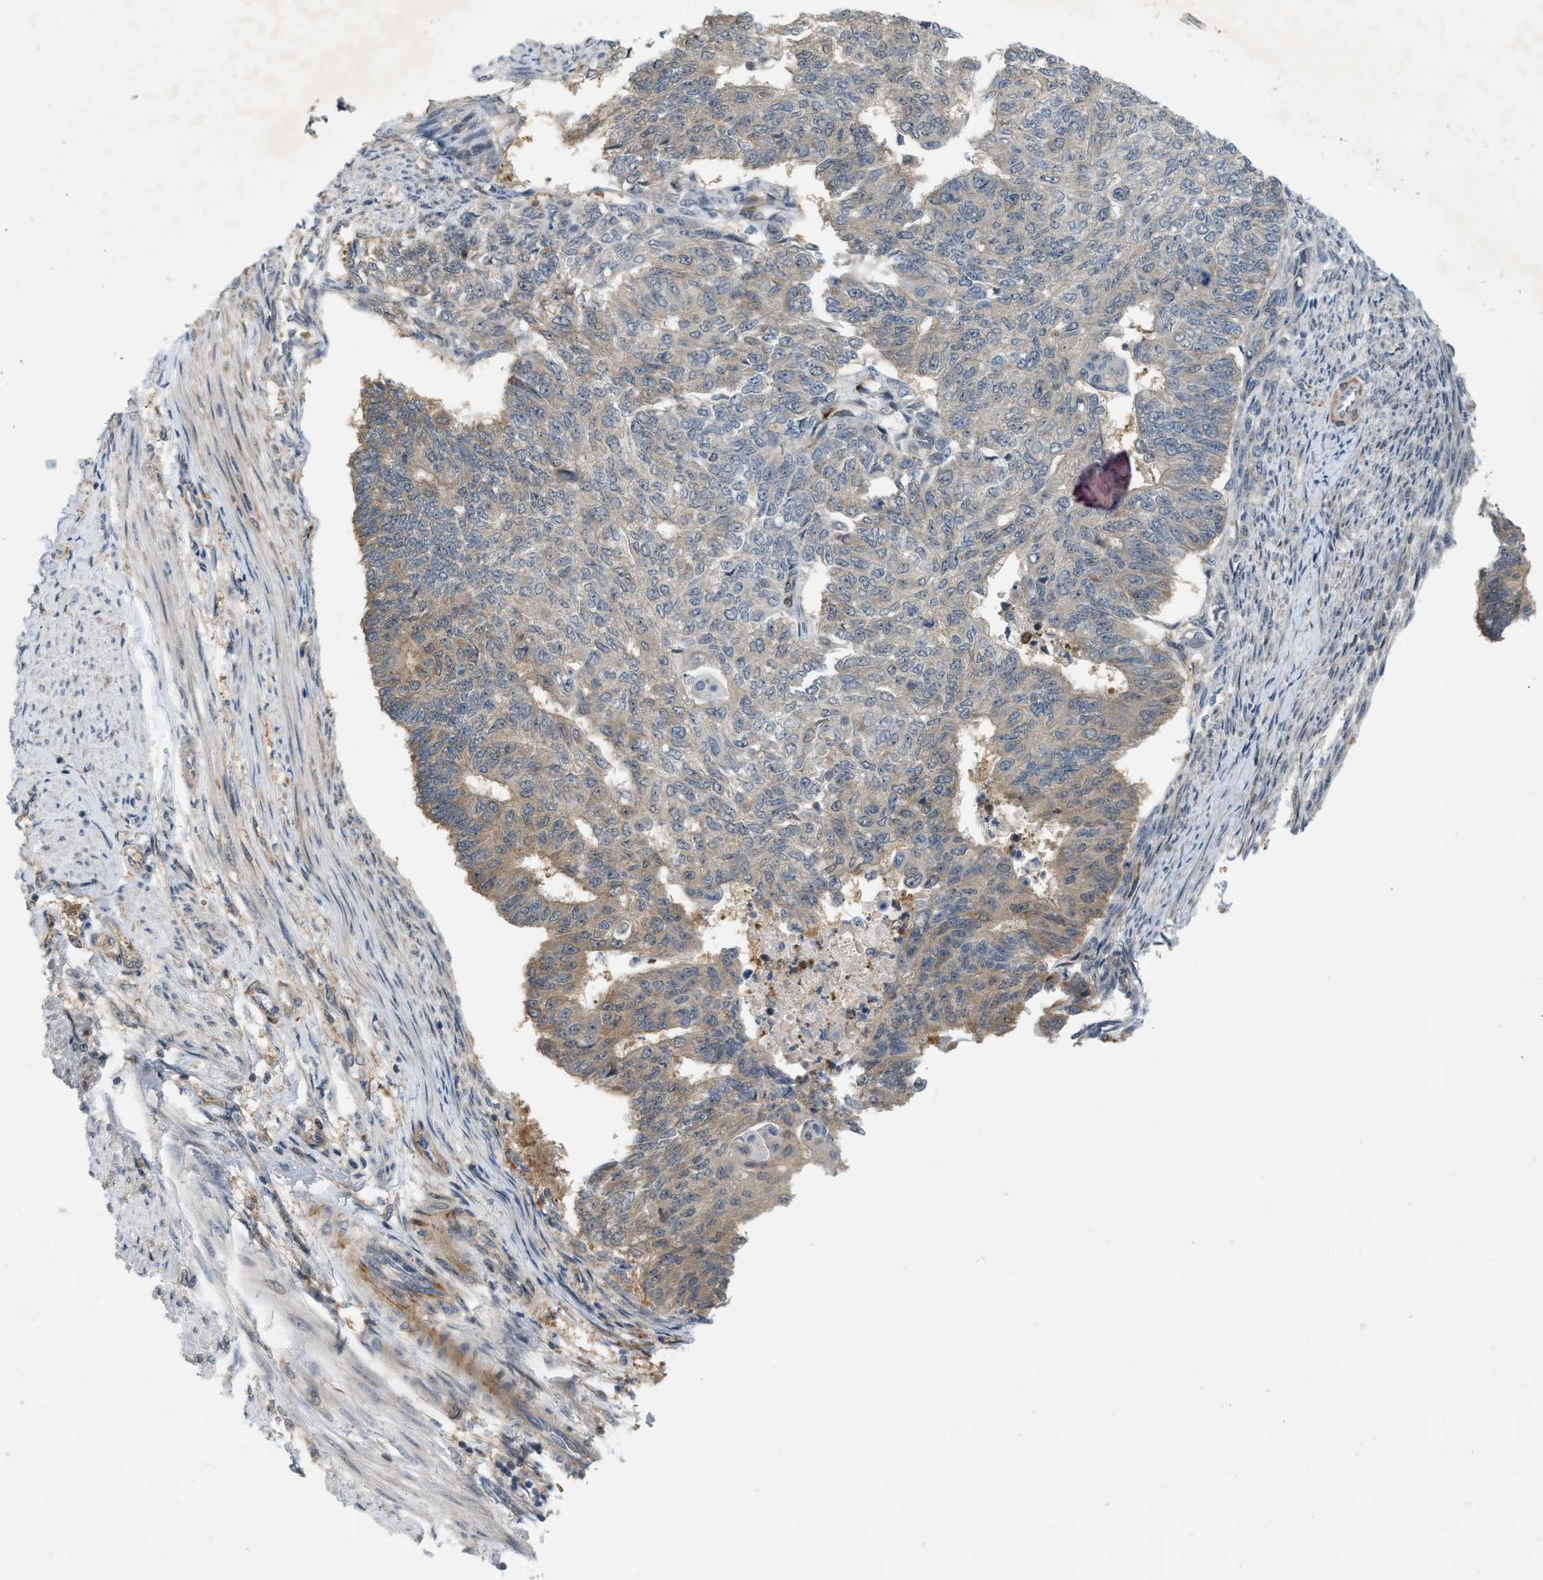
{"staining": {"intensity": "weak", "quantity": "25%-75%", "location": "cytoplasmic/membranous"}, "tissue": "endometrial cancer", "cell_type": "Tumor cells", "image_type": "cancer", "snomed": [{"axis": "morphology", "description": "Adenocarcinoma, NOS"}, {"axis": "topography", "description": "Endometrium"}], "caption": "Protein expression by immunohistochemistry reveals weak cytoplasmic/membranous expression in about 25%-75% of tumor cells in endometrial cancer.", "gene": "PDCL3", "patient": {"sex": "female", "age": 32}}